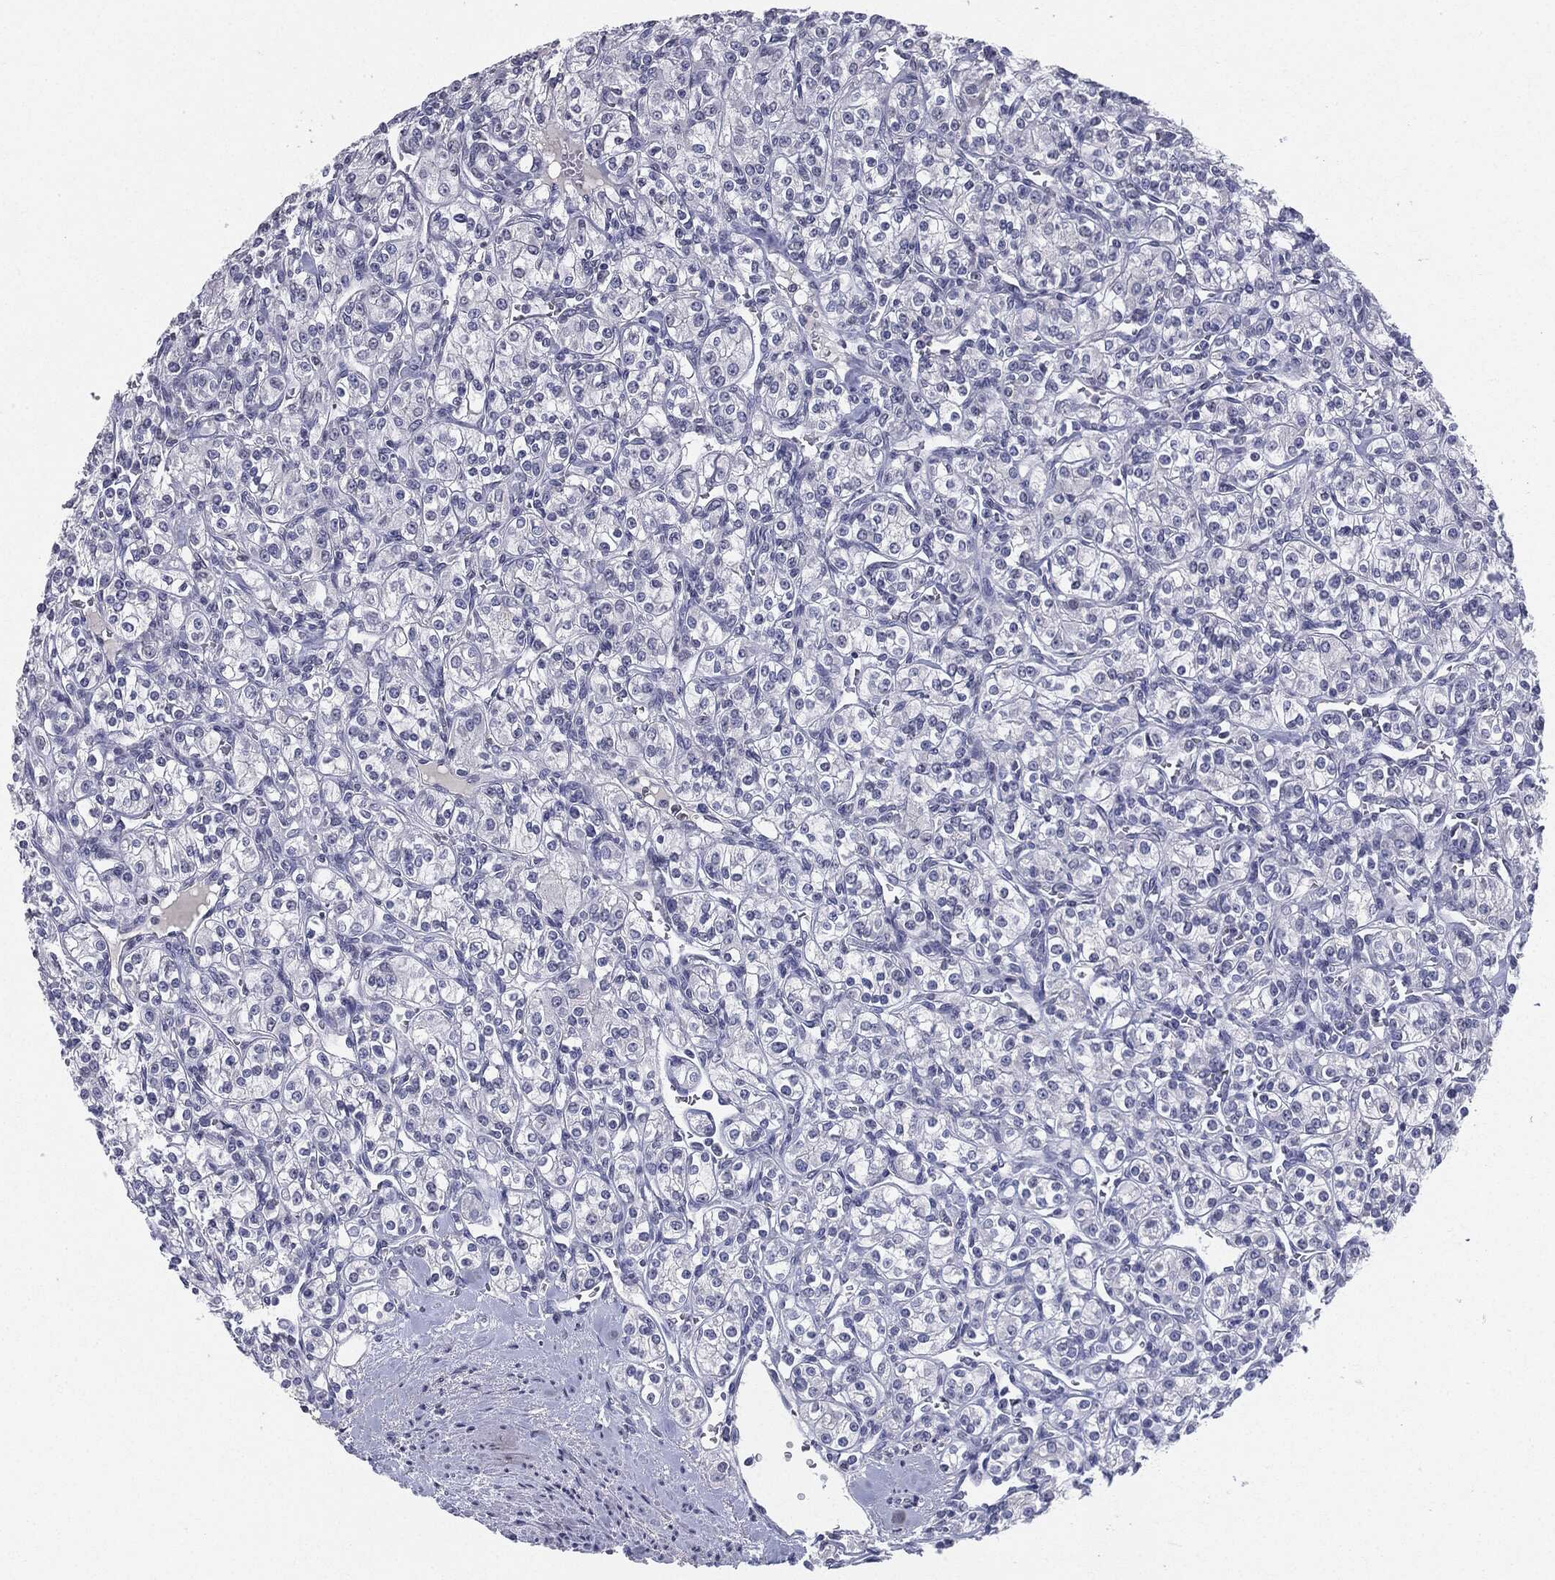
{"staining": {"intensity": "negative", "quantity": "none", "location": "none"}, "tissue": "renal cancer", "cell_type": "Tumor cells", "image_type": "cancer", "snomed": [{"axis": "morphology", "description": "Adenocarcinoma, NOS"}, {"axis": "topography", "description": "Kidney"}], "caption": "Renal cancer was stained to show a protein in brown. There is no significant staining in tumor cells. (IHC, brightfield microscopy, high magnification).", "gene": "SERPINB4", "patient": {"sex": "male", "age": 77}}